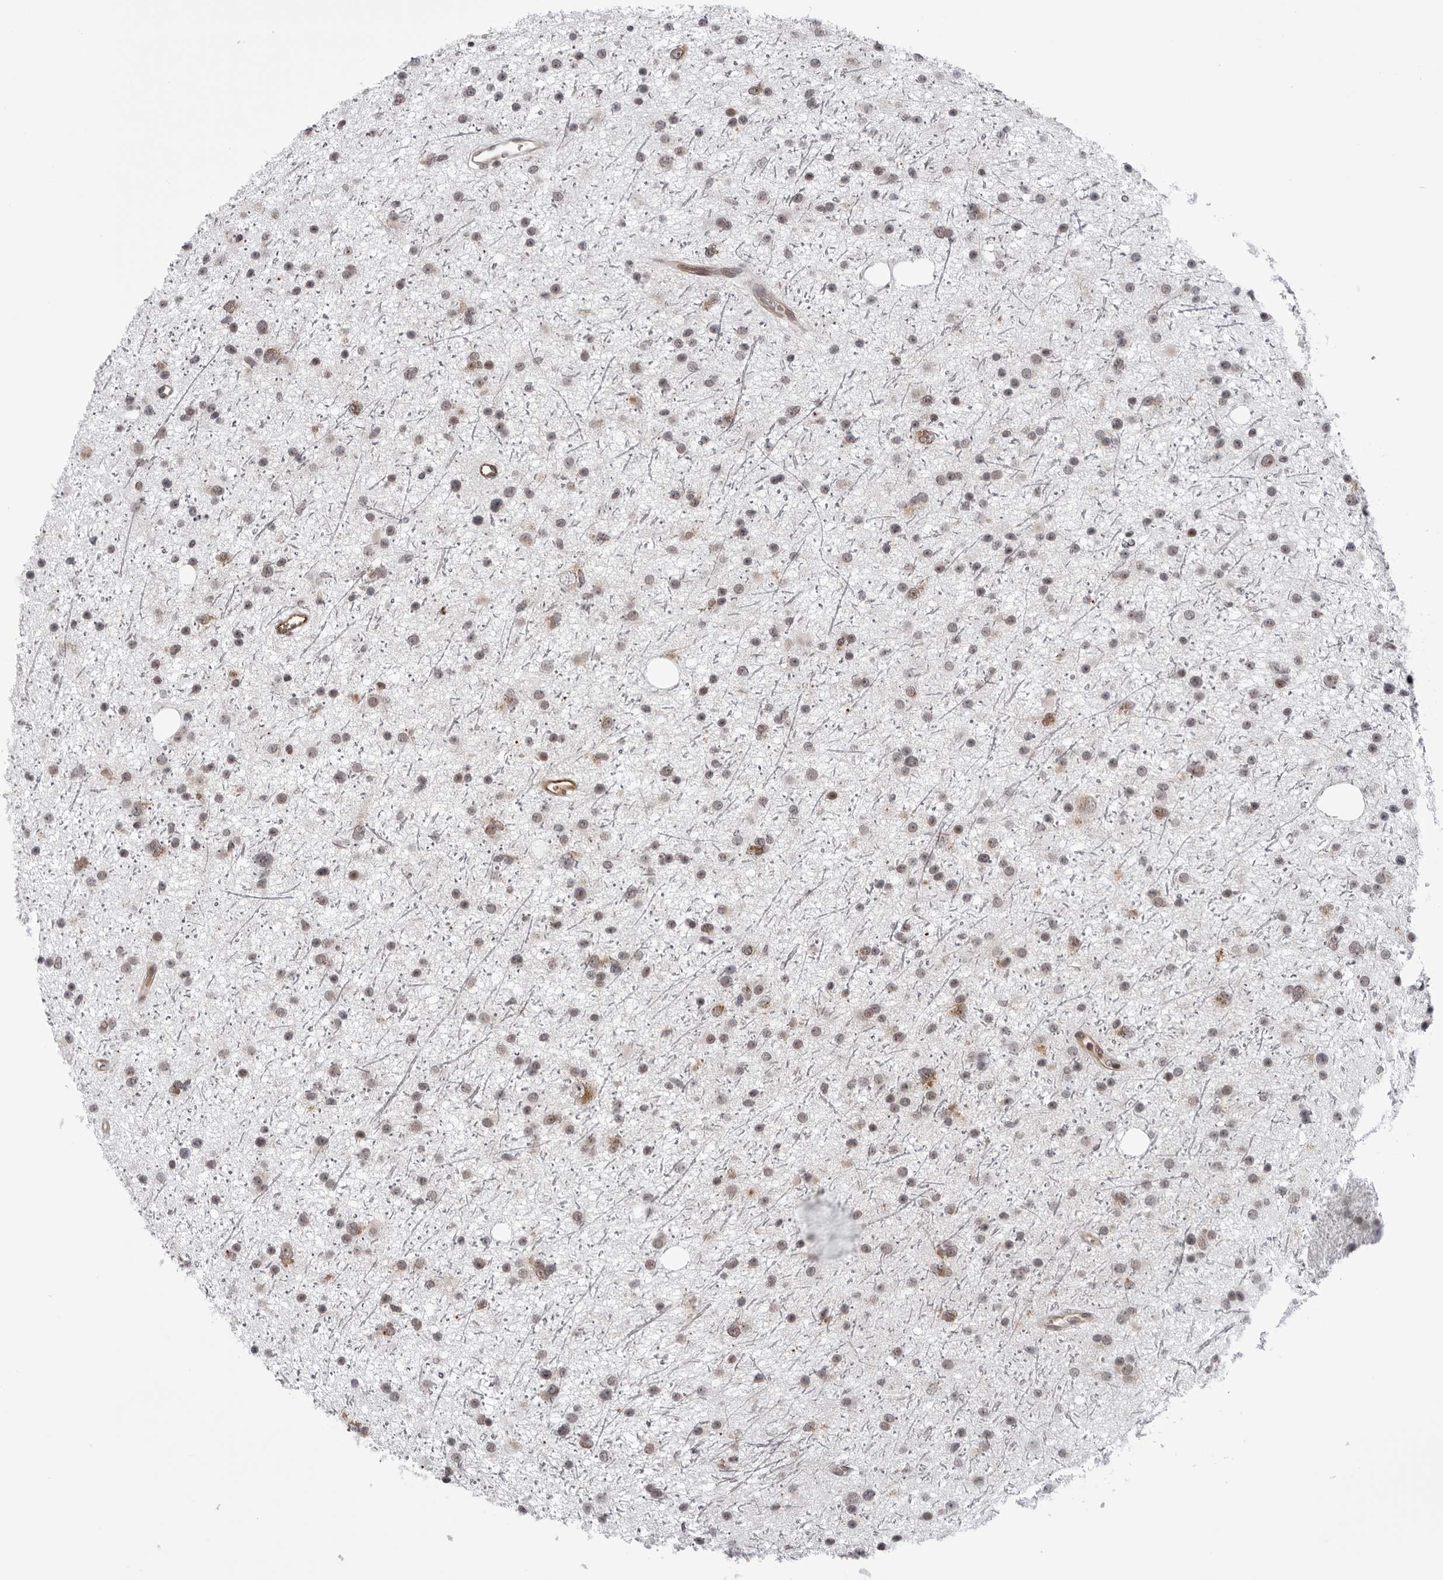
{"staining": {"intensity": "weak", "quantity": "25%-75%", "location": "cytoplasmic/membranous,nuclear"}, "tissue": "glioma", "cell_type": "Tumor cells", "image_type": "cancer", "snomed": [{"axis": "morphology", "description": "Glioma, malignant, Low grade"}, {"axis": "topography", "description": "Cerebral cortex"}], "caption": "Immunohistochemical staining of human malignant low-grade glioma demonstrates low levels of weak cytoplasmic/membranous and nuclear expression in approximately 25%-75% of tumor cells.", "gene": "GCSAML", "patient": {"sex": "female", "age": 39}}